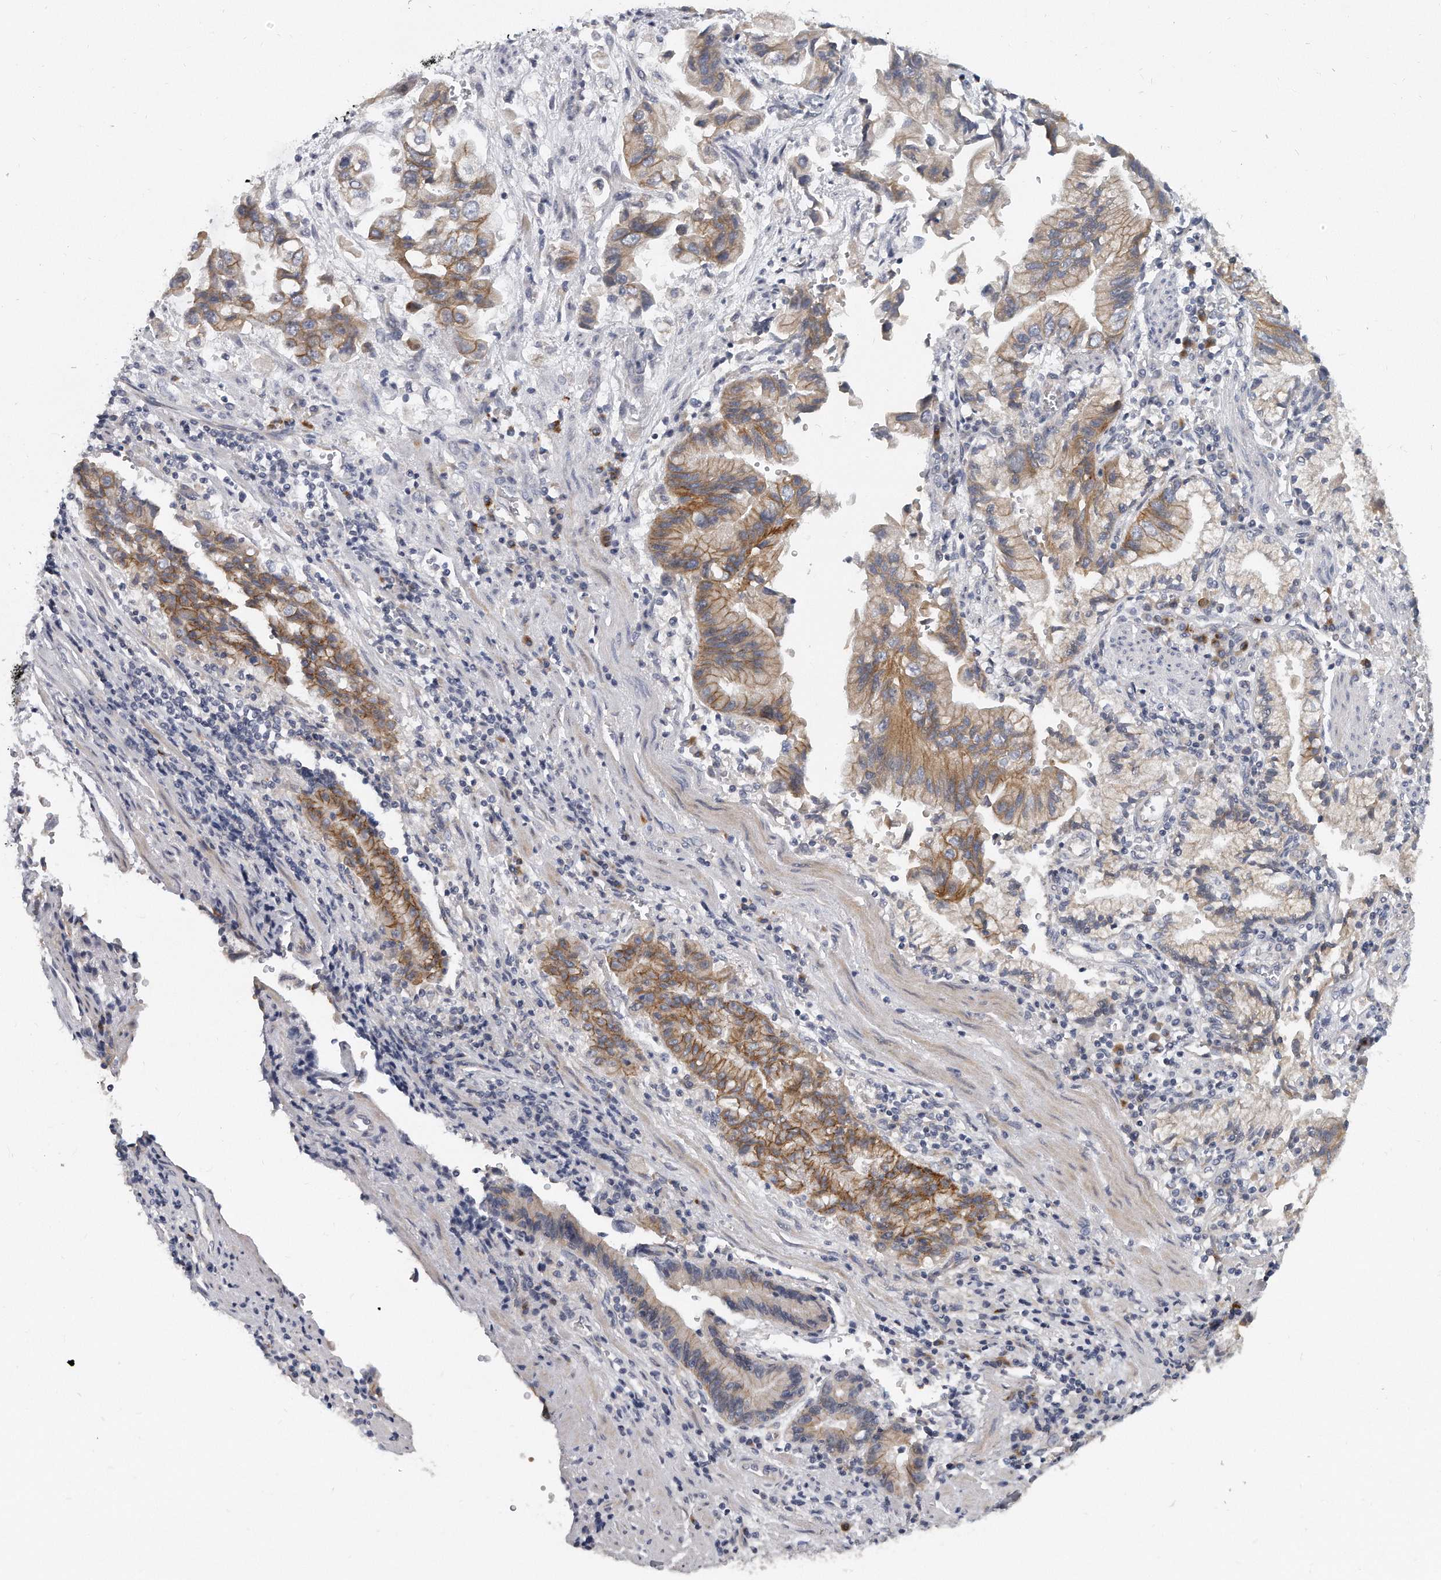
{"staining": {"intensity": "moderate", "quantity": "25%-75%", "location": "cytoplasmic/membranous"}, "tissue": "stomach cancer", "cell_type": "Tumor cells", "image_type": "cancer", "snomed": [{"axis": "morphology", "description": "Adenocarcinoma, NOS"}, {"axis": "topography", "description": "Stomach"}], "caption": "Protein staining of stomach adenocarcinoma tissue demonstrates moderate cytoplasmic/membranous staining in about 25%-75% of tumor cells. The protein is shown in brown color, while the nuclei are stained blue.", "gene": "PLEKHA6", "patient": {"sex": "male", "age": 62}}